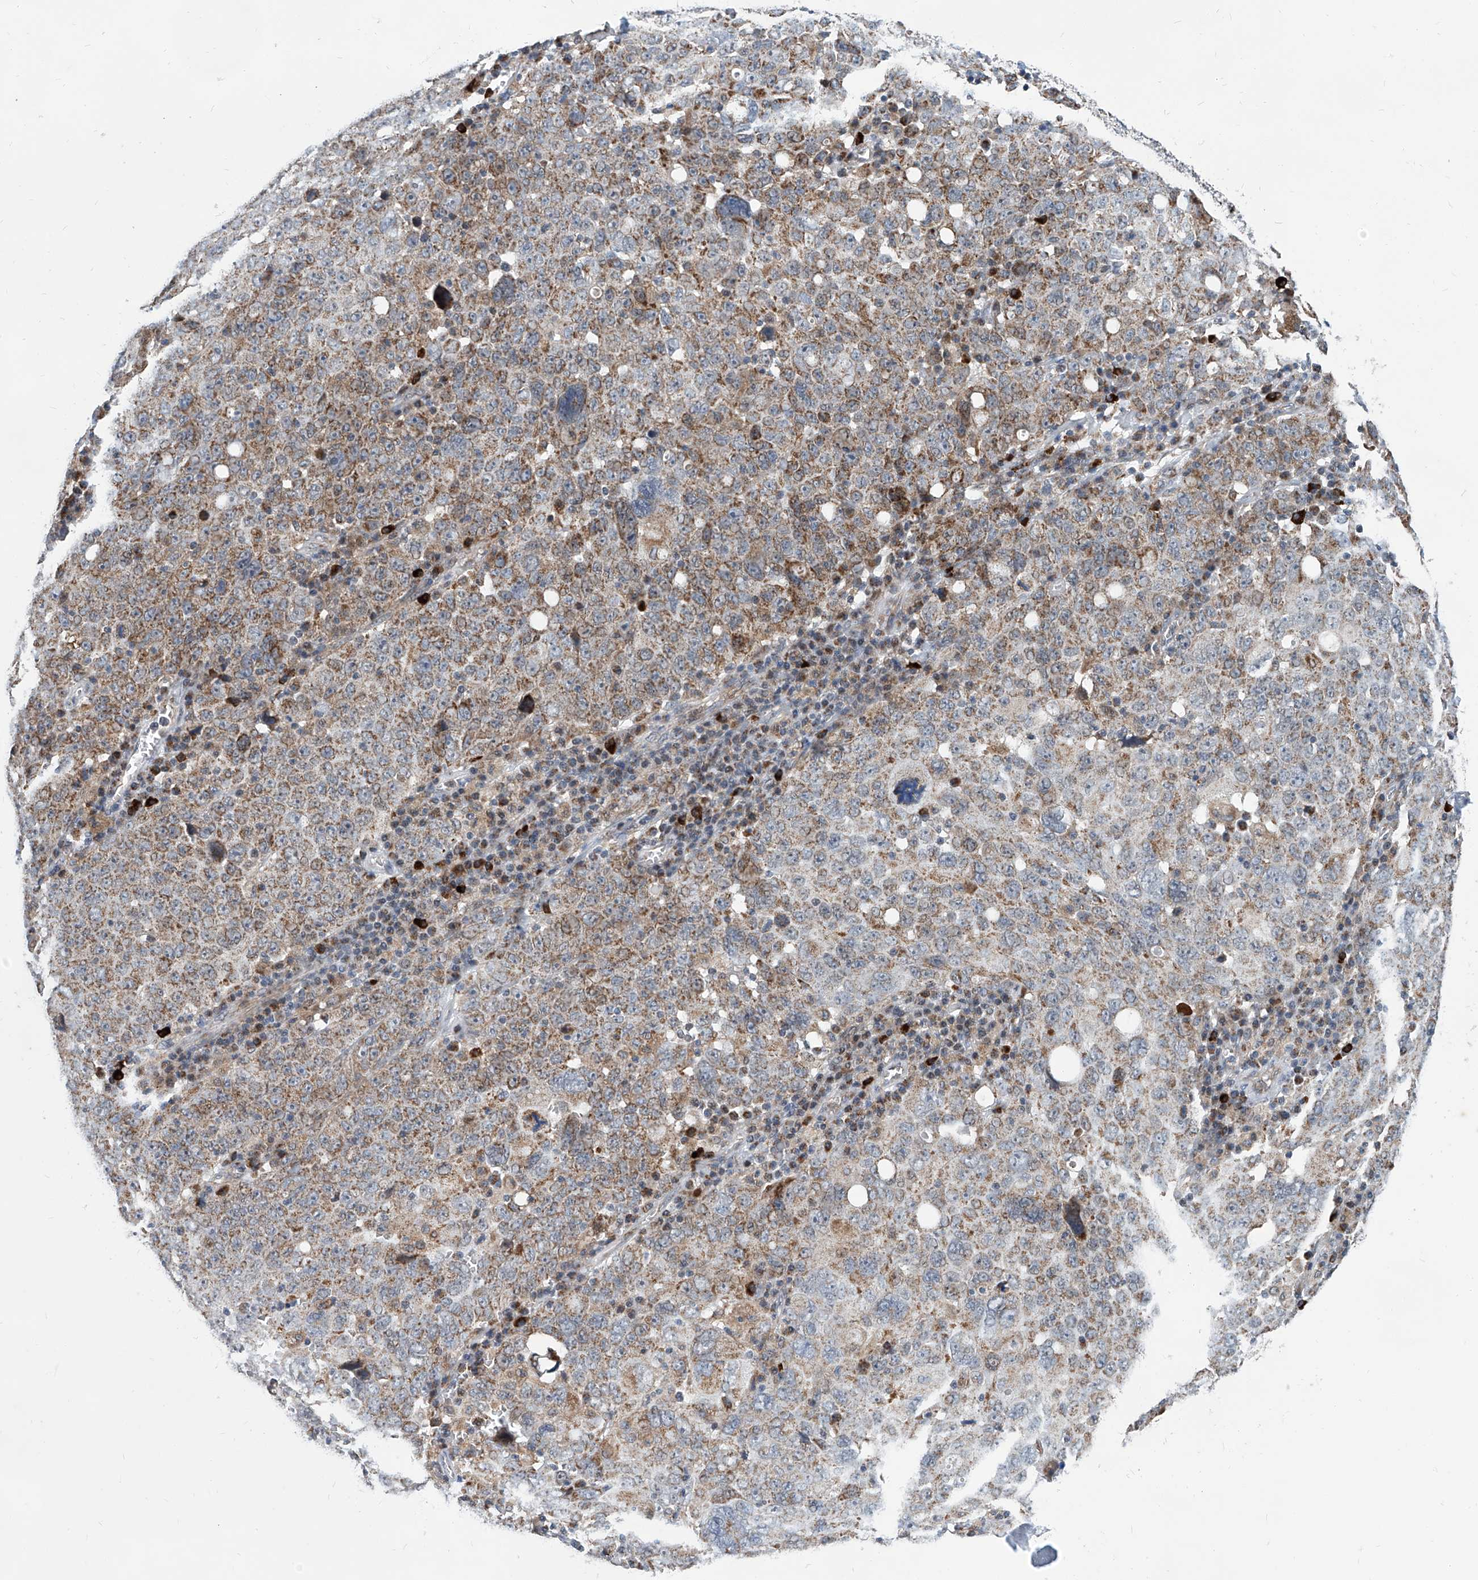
{"staining": {"intensity": "moderate", "quantity": ">75%", "location": "cytoplasmic/membranous"}, "tissue": "ovarian cancer", "cell_type": "Tumor cells", "image_type": "cancer", "snomed": [{"axis": "morphology", "description": "Carcinoma, endometroid"}, {"axis": "topography", "description": "Ovary"}], "caption": "Endometroid carcinoma (ovarian) was stained to show a protein in brown. There is medium levels of moderate cytoplasmic/membranous positivity in approximately >75% of tumor cells. The staining was performed using DAB (3,3'-diaminobenzidine), with brown indicating positive protein expression. Nuclei are stained blue with hematoxylin.", "gene": "USP48", "patient": {"sex": "female", "age": 62}}